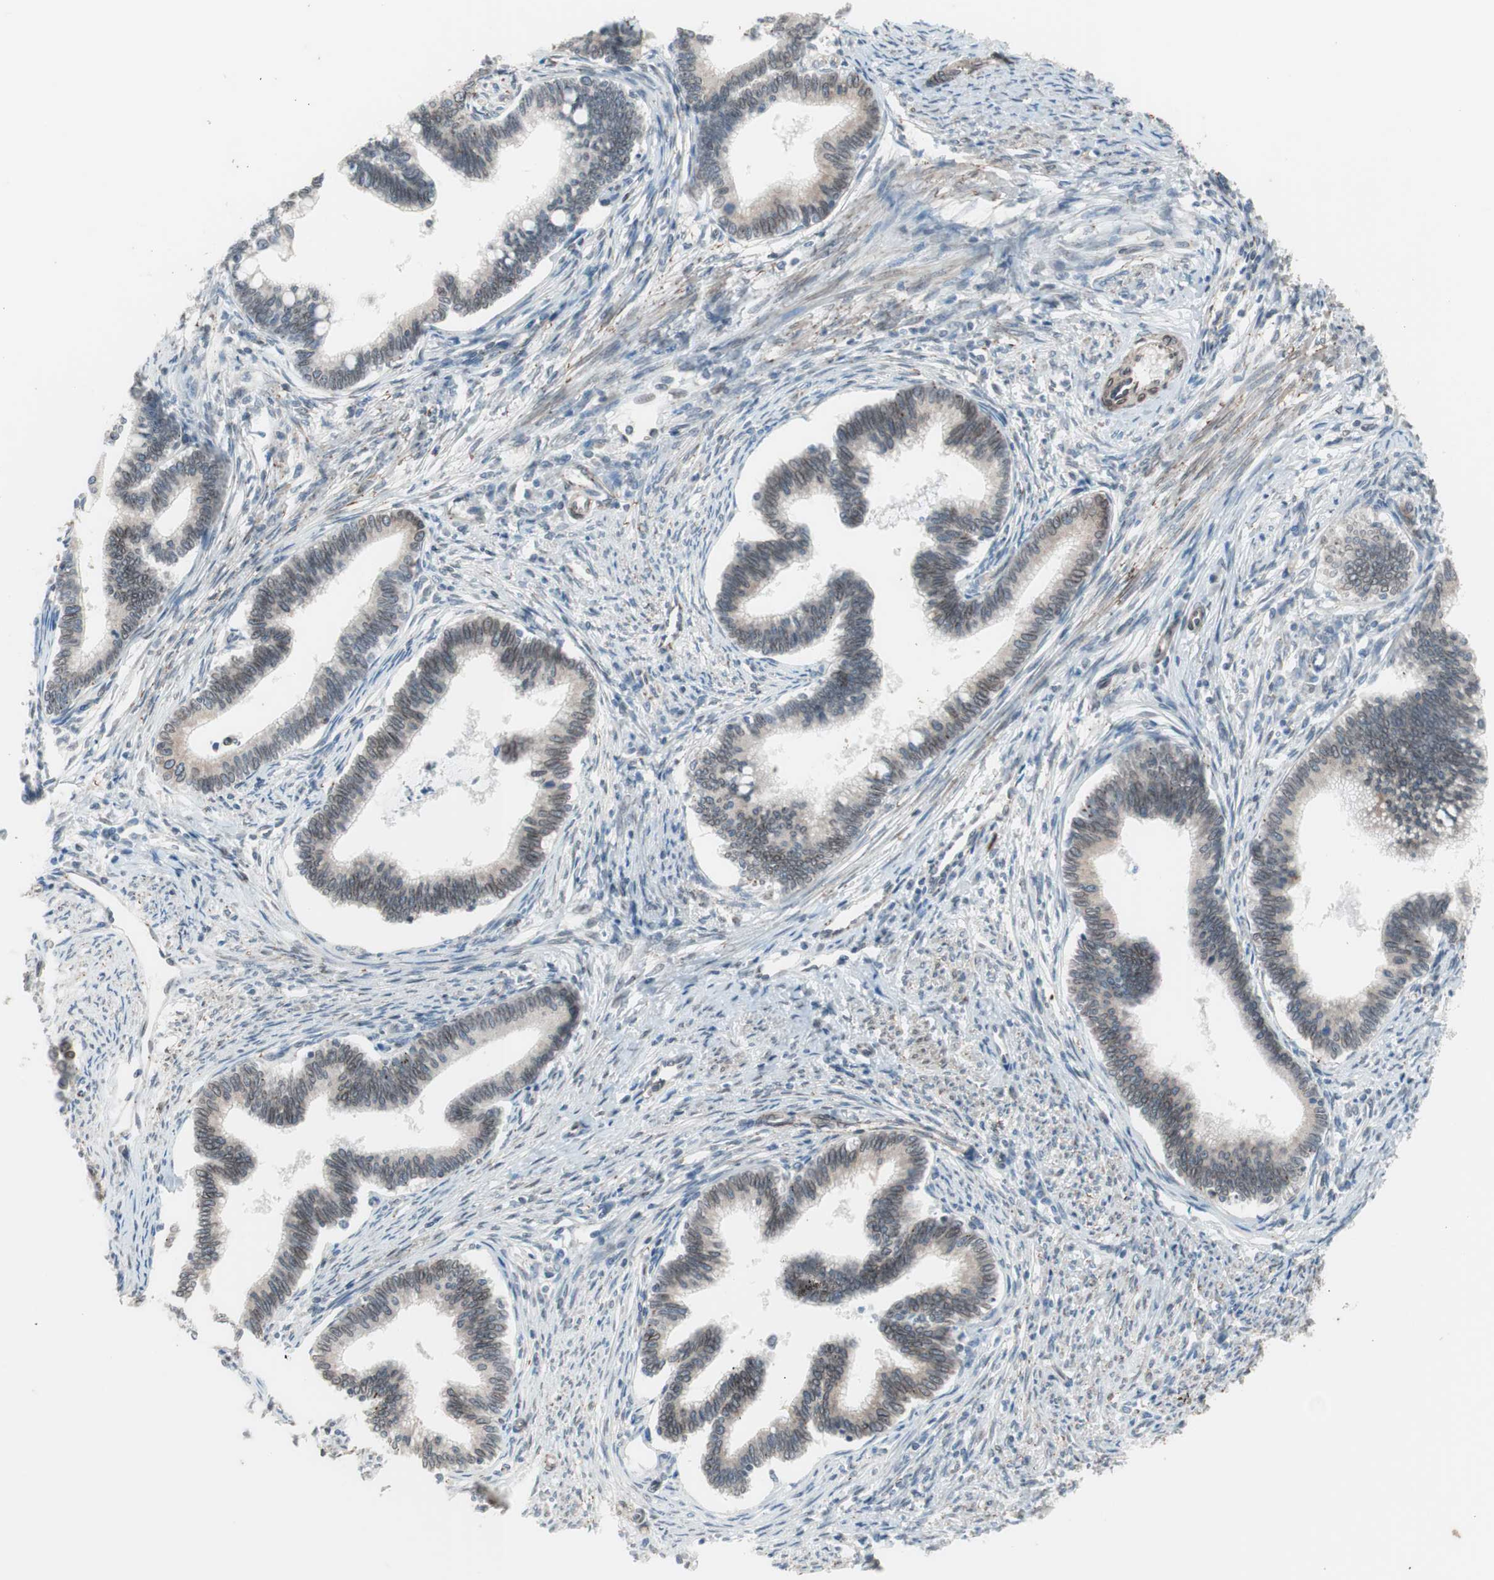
{"staining": {"intensity": "weak", "quantity": "25%-75%", "location": "cytoplasmic/membranous,nuclear"}, "tissue": "cervical cancer", "cell_type": "Tumor cells", "image_type": "cancer", "snomed": [{"axis": "morphology", "description": "Adenocarcinoma, NOS"}, {"axis": "topography", "description": "Cervix"}], "caption": "Immunohistochemistry (DAB) staining of cervical cancer (adenocarcinoma) displays weak cytoplasmic/membranous and nuclear protein expression in about 25%-75% of tumor cells.", "gene": "ARNT2", "patient": {"sex": "female", "age": 36}}